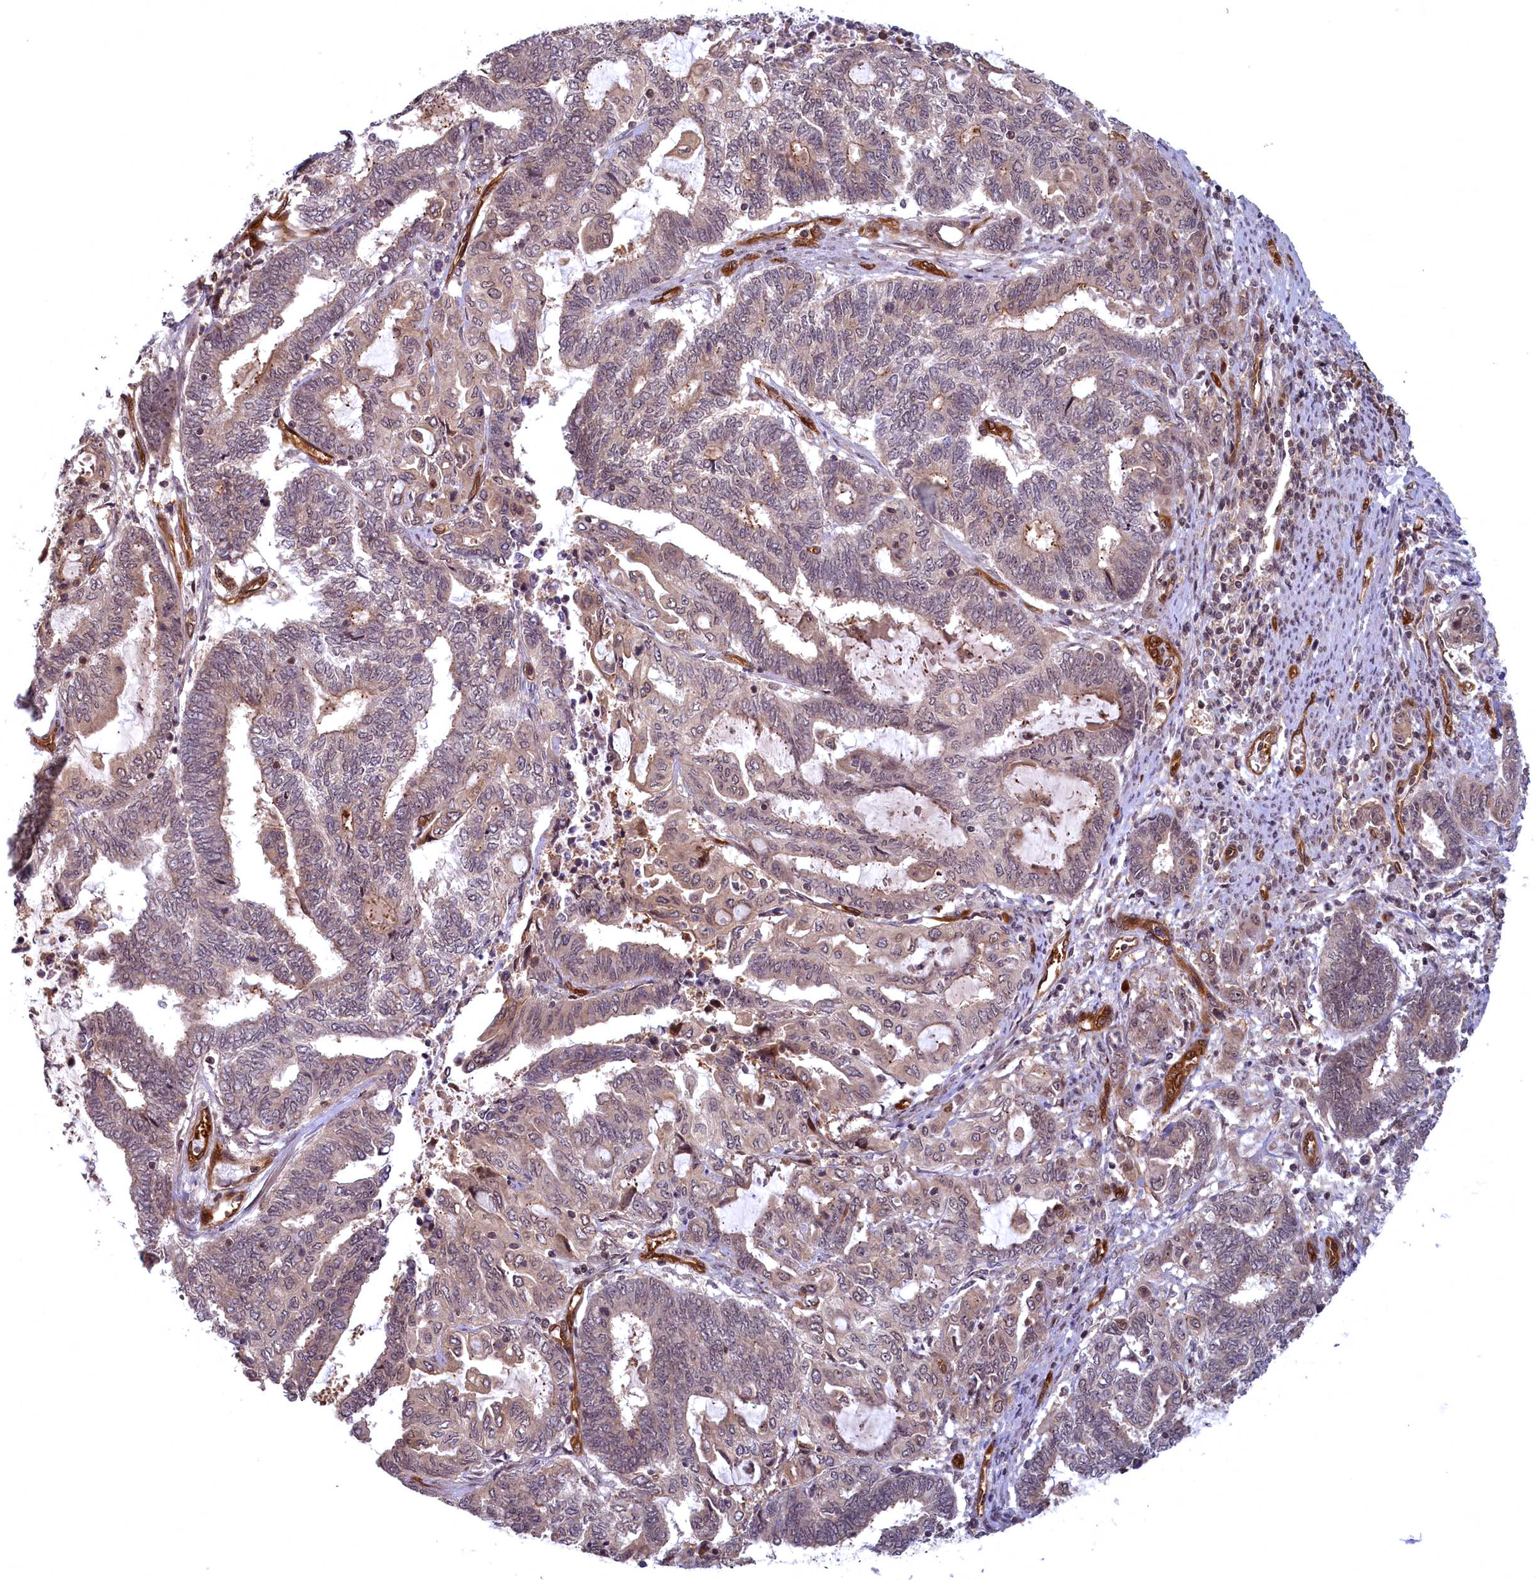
{"staining": {"intensity": "weak", "quantity": "25%-75%", "location": "cytoplasmic/membranous"}, "tissue": "endometrial cancer", "cell_type": "Tumor cells", "image_type": "cancer", "snomed": [{"axis": "morphology", "description": "Adenocarcinoma, NOS"}, {"axis": "topography", "description": "Uterus"}, {"axis": "topography", "description": "Endometrium"}], "caption": "The immunohistochemical stain highlights weak cytoplasmic/membranous staining in tumor cells of adenocarcinoma (endometrial) tissue.", "gene": "SNRK", "patient": {"sex": "female", "age": 70}}